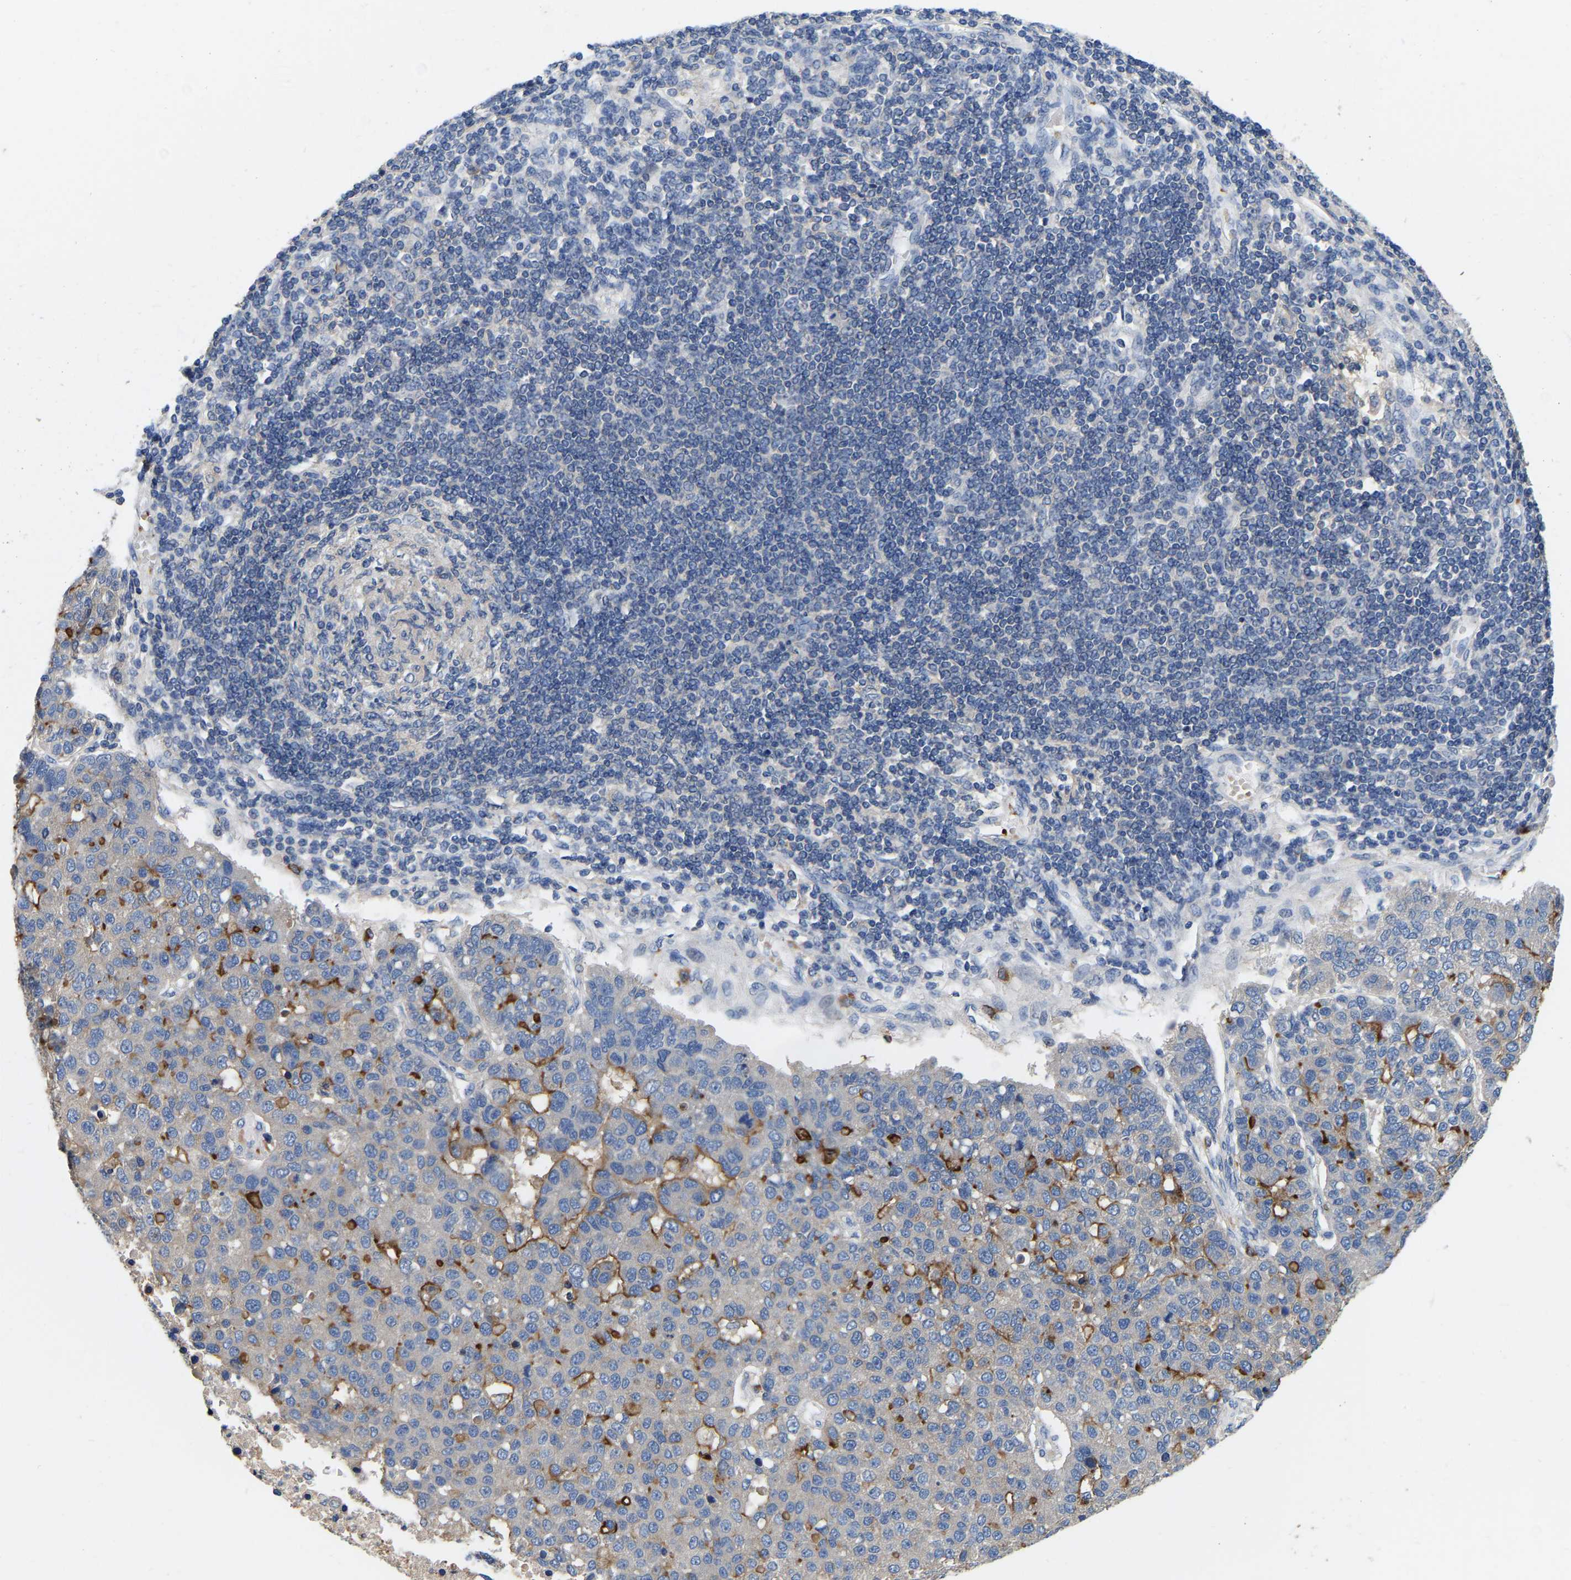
{"staining": {"intensity": "moderate", "quantity": "25%-75%", "location": "cytoplasmic/membranous"}, "tissue": "pancreatic cancer", "cell_type": "Tumor cells", "image_type": "cancer", "snomed": [{"axis": "morphology", "description": "Adenocarcinoma, NOS"}, {"axis": "topography", "description": "Pancreas"}], "caption": "A high-resolution photomicrograph shows immunohistochemistry (IHC) staining of pancreatic cancer, which shows moderate cytoplasmic/membranous expression in about 25%-75% of tumor cells. The staining was performed using DAB (3,3'-diaminobenzidine), with brown indicating positive protein expression. Nuclei are stained blue with hematoxylin.", "gene": "RAB27B", "patient": {"sex": "female", "age": 61}}